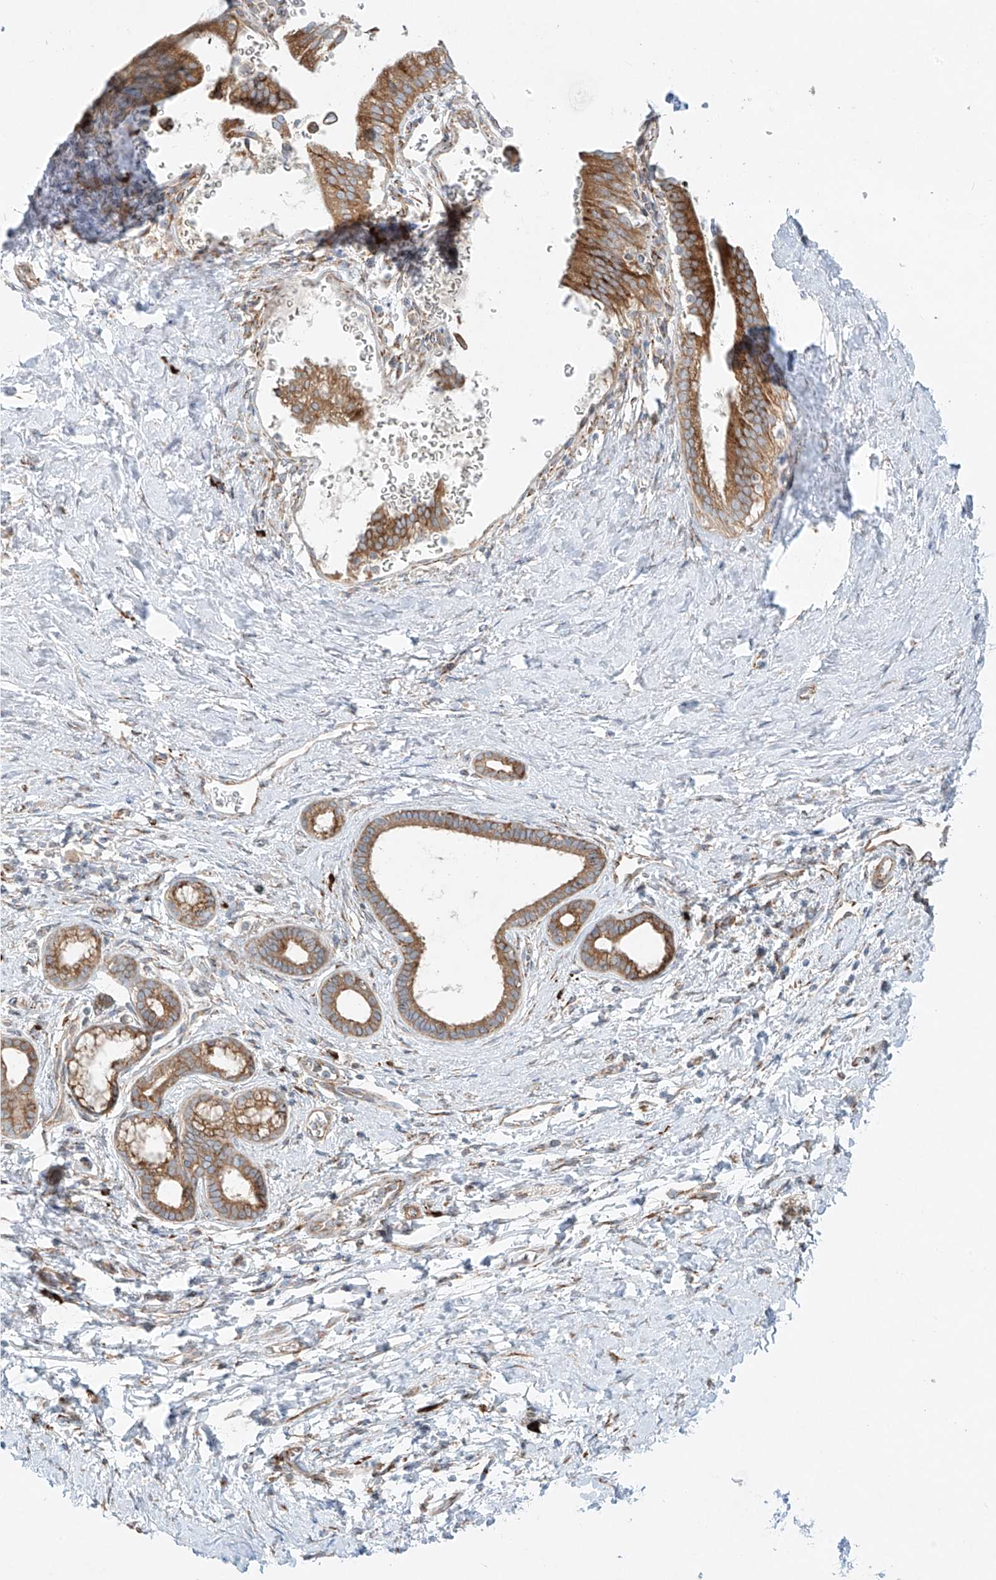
{"staining": {"intensity": "moderate", "quantity": ">75%", "location": "cytoplasmic/membranous"}, "tissue": "pancreatic cancer", "cell_type": "Tumor cells", "image_type": "cancer", "snomed": [{"axis": "morphology", "description": "Adenocarcinoma, NOS"}, {"axis": "topography", "description": "Pancreas"}], "caption": "Tumor cells display medium levels of moderate cytoplasmic/membranous expression in about >75% of cells in adenocarcinoma (pancreatic).", "gene": "EIPR1", "patient": {"sex": "female", "age": 72}}